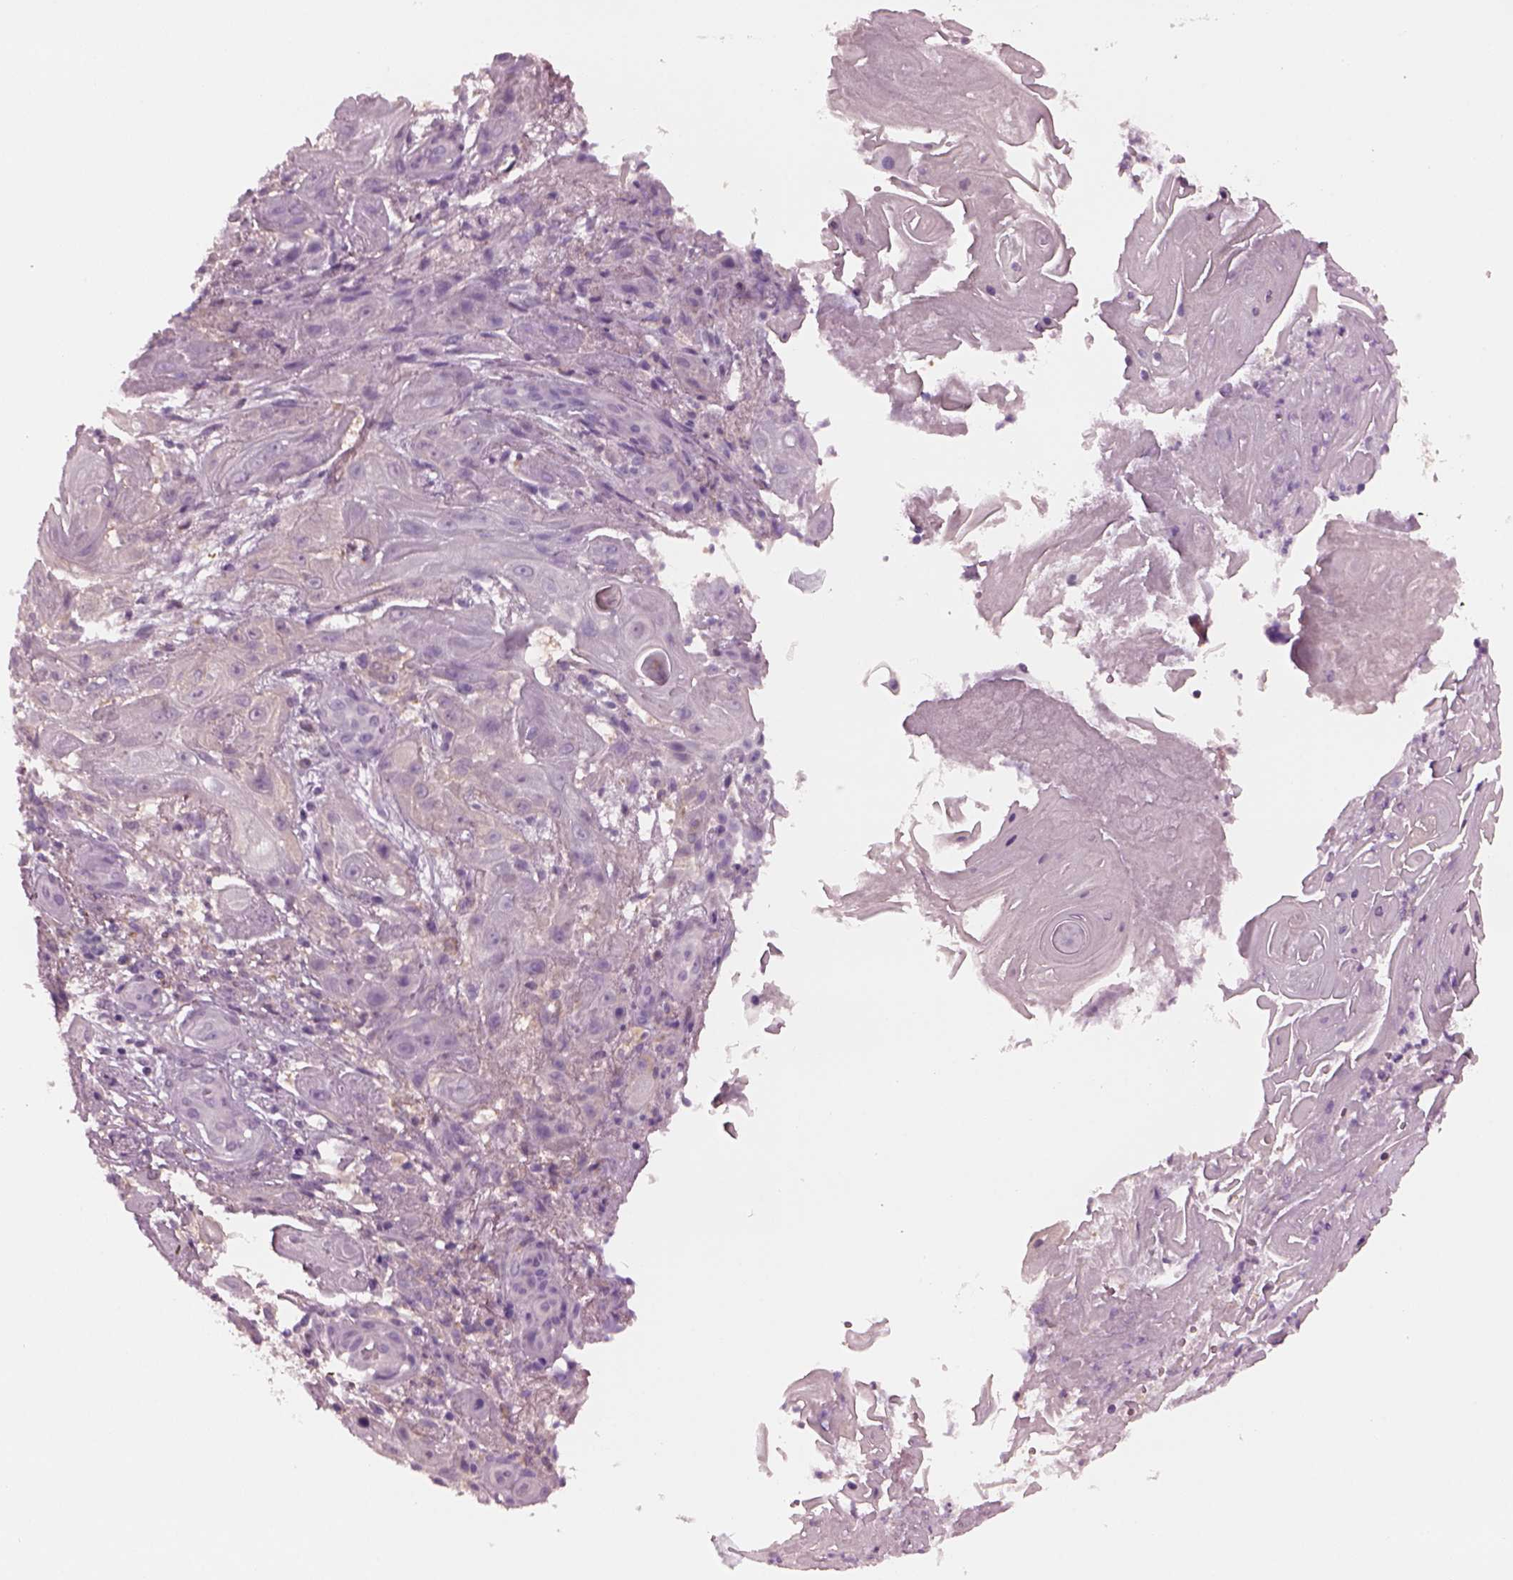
{"staining": {"intensity": "negative", "quantity": "none", "location": "none"}, "tissue": "skin cancer", "cell_type": "Tumor cells", "image_type": "cancer", "snomed": [{"axis": "morphology", "description": "Squamous cell carcinoma, NOS"}, {"axis": "topography", "description": "Skin"}], "caption": "Immunohistochemical staining of squamous cell carcinoma (skin) displays no significant positivity in tumor cells.", "gene": "SHTN1", "patient": {"sex": "male", "age": 62}}